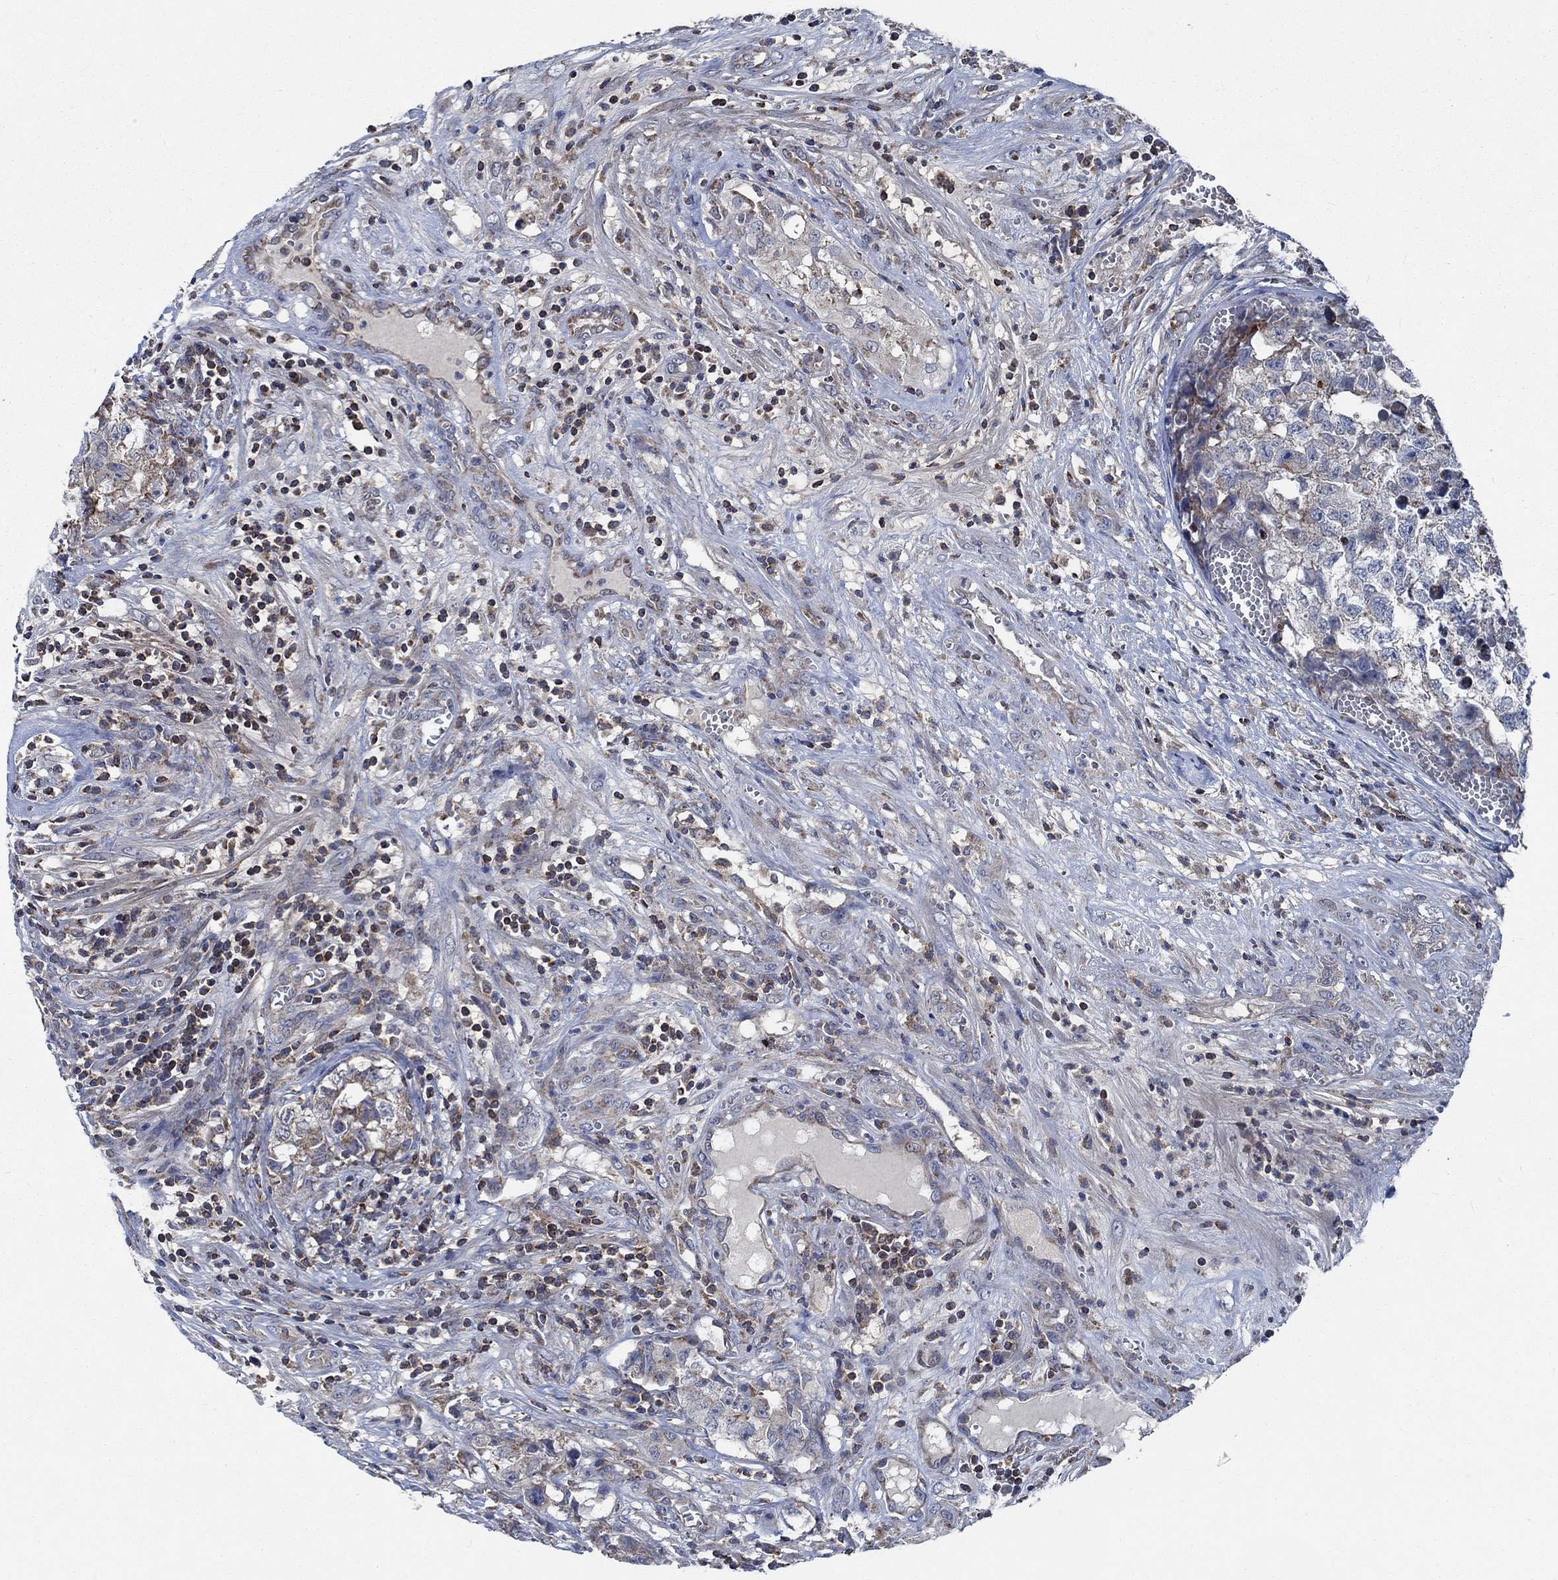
{"staining": {"intensity": "weak", "quantity": "25%-75%", "location": "cytoplasmic/membranous"}, "tissue": "testis cancer", "cell_type": "Tumor cells", "image_type": "cancer", "snomed": [{"axis": "morphology", "description": "Seminoma, NOS"}, {"axis": "morphology", "description": "Carcinoma, Embryonal, NOS"}, {"axis": "topography", "description": "Testis"}], "caption": "Testis cancer stained for a protein (brown) exhibits weak cytoplasmic/membranous positive positivity in about 25%-75% of tumor cells.", "gene": "STXBP6", "patient": {"sex": "male", "age": 22}}